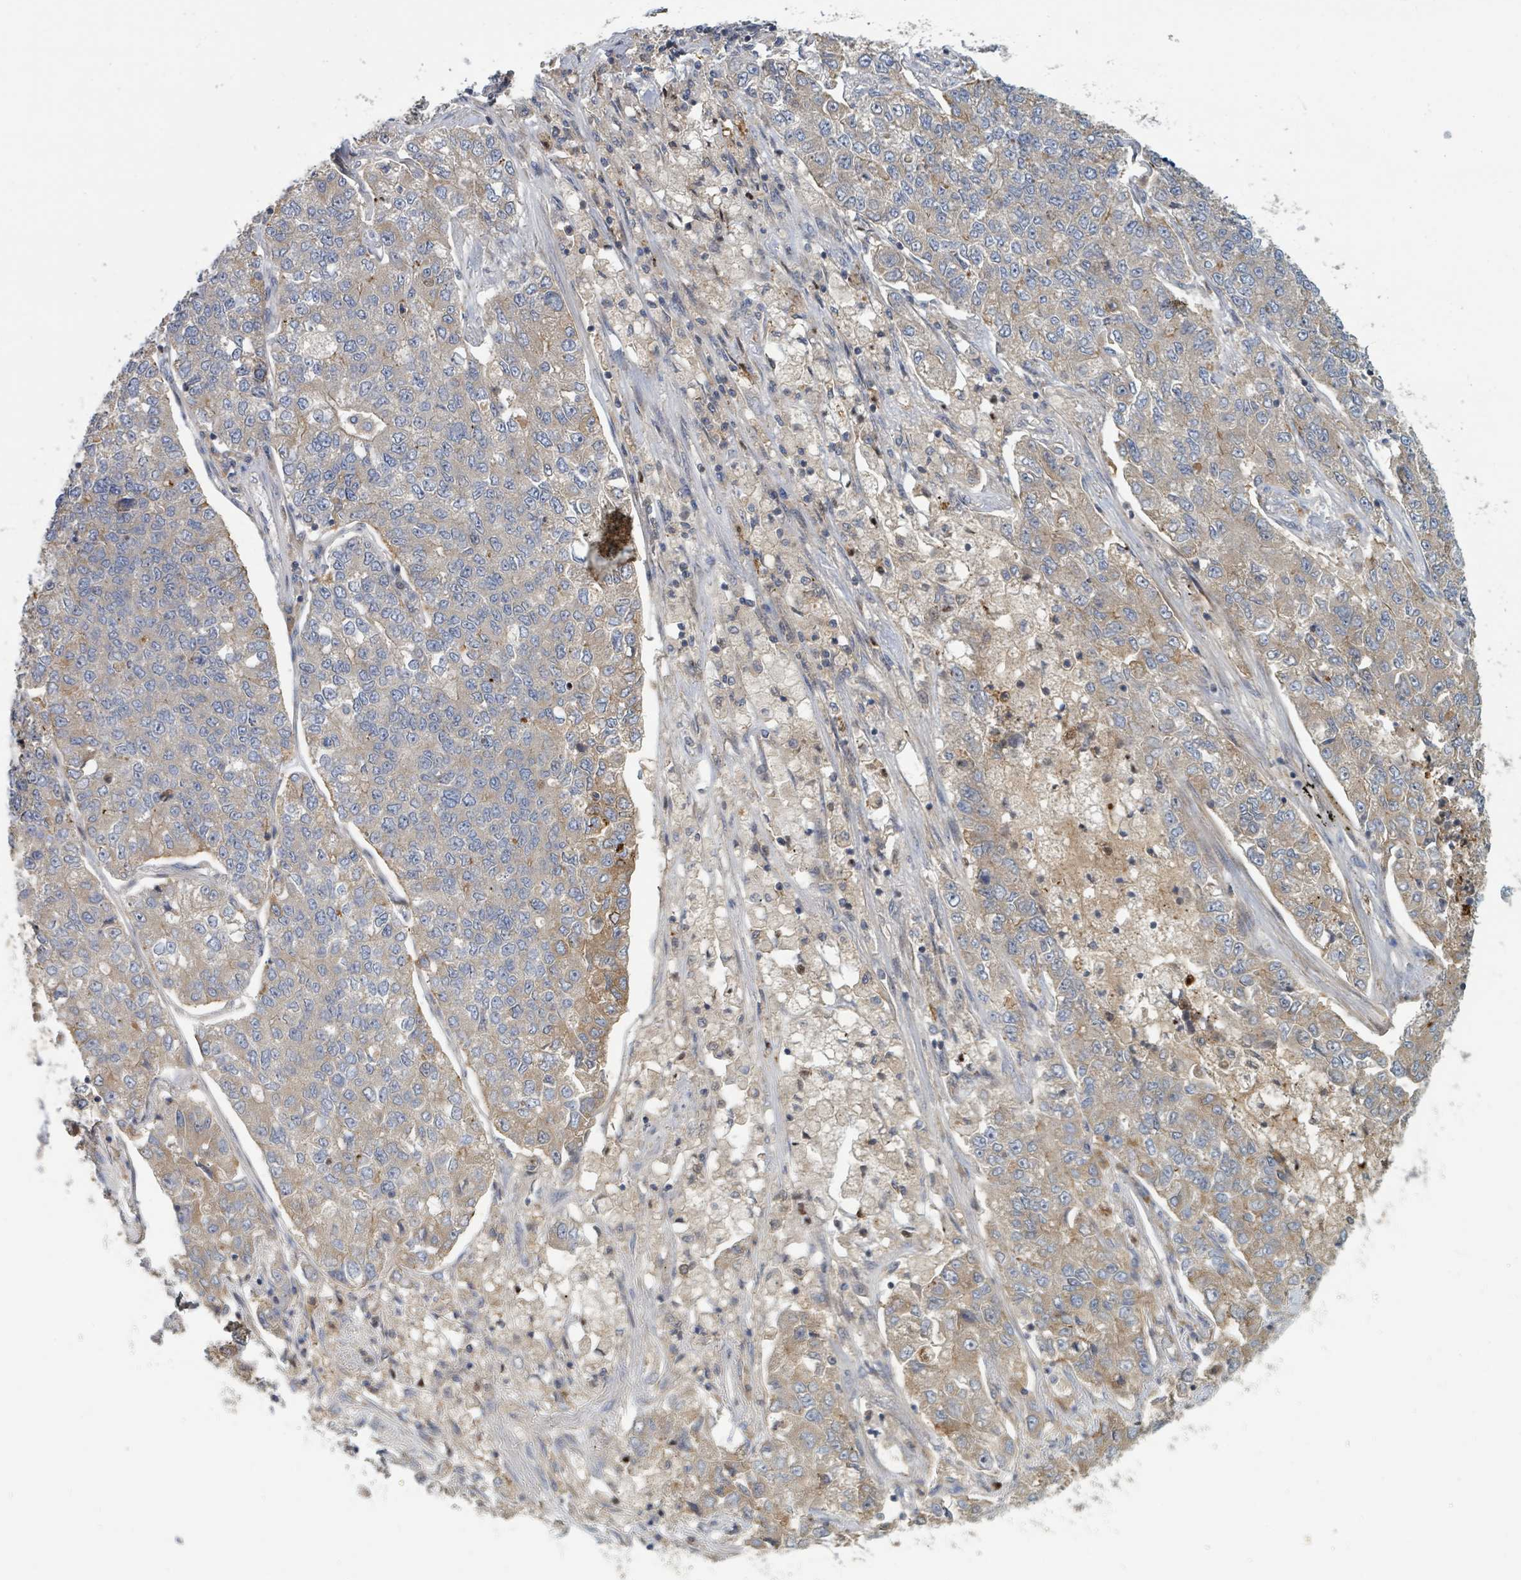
{"staining": {"intensity": "moderate", "quantity": "<25%", "location": "cytoplasmic/membranous"}, "tissue": "lung cancer", "cell_type": "Tumor cells", "image_type": "cancer", "snomed": [{"axis": "morphology", "description": "Adenocarcinoma, NOS"}, {"axis": "topography", "description": "Lung"}], "caption": "This is a micrograph of immunohistochemistry staining of adenocarcinoma (lung), which shows moderate expression in the cytoplasmic/membranous of tumor cells.", "gene": "DPM1", "patient": {"sex": "male", "age": 49}}